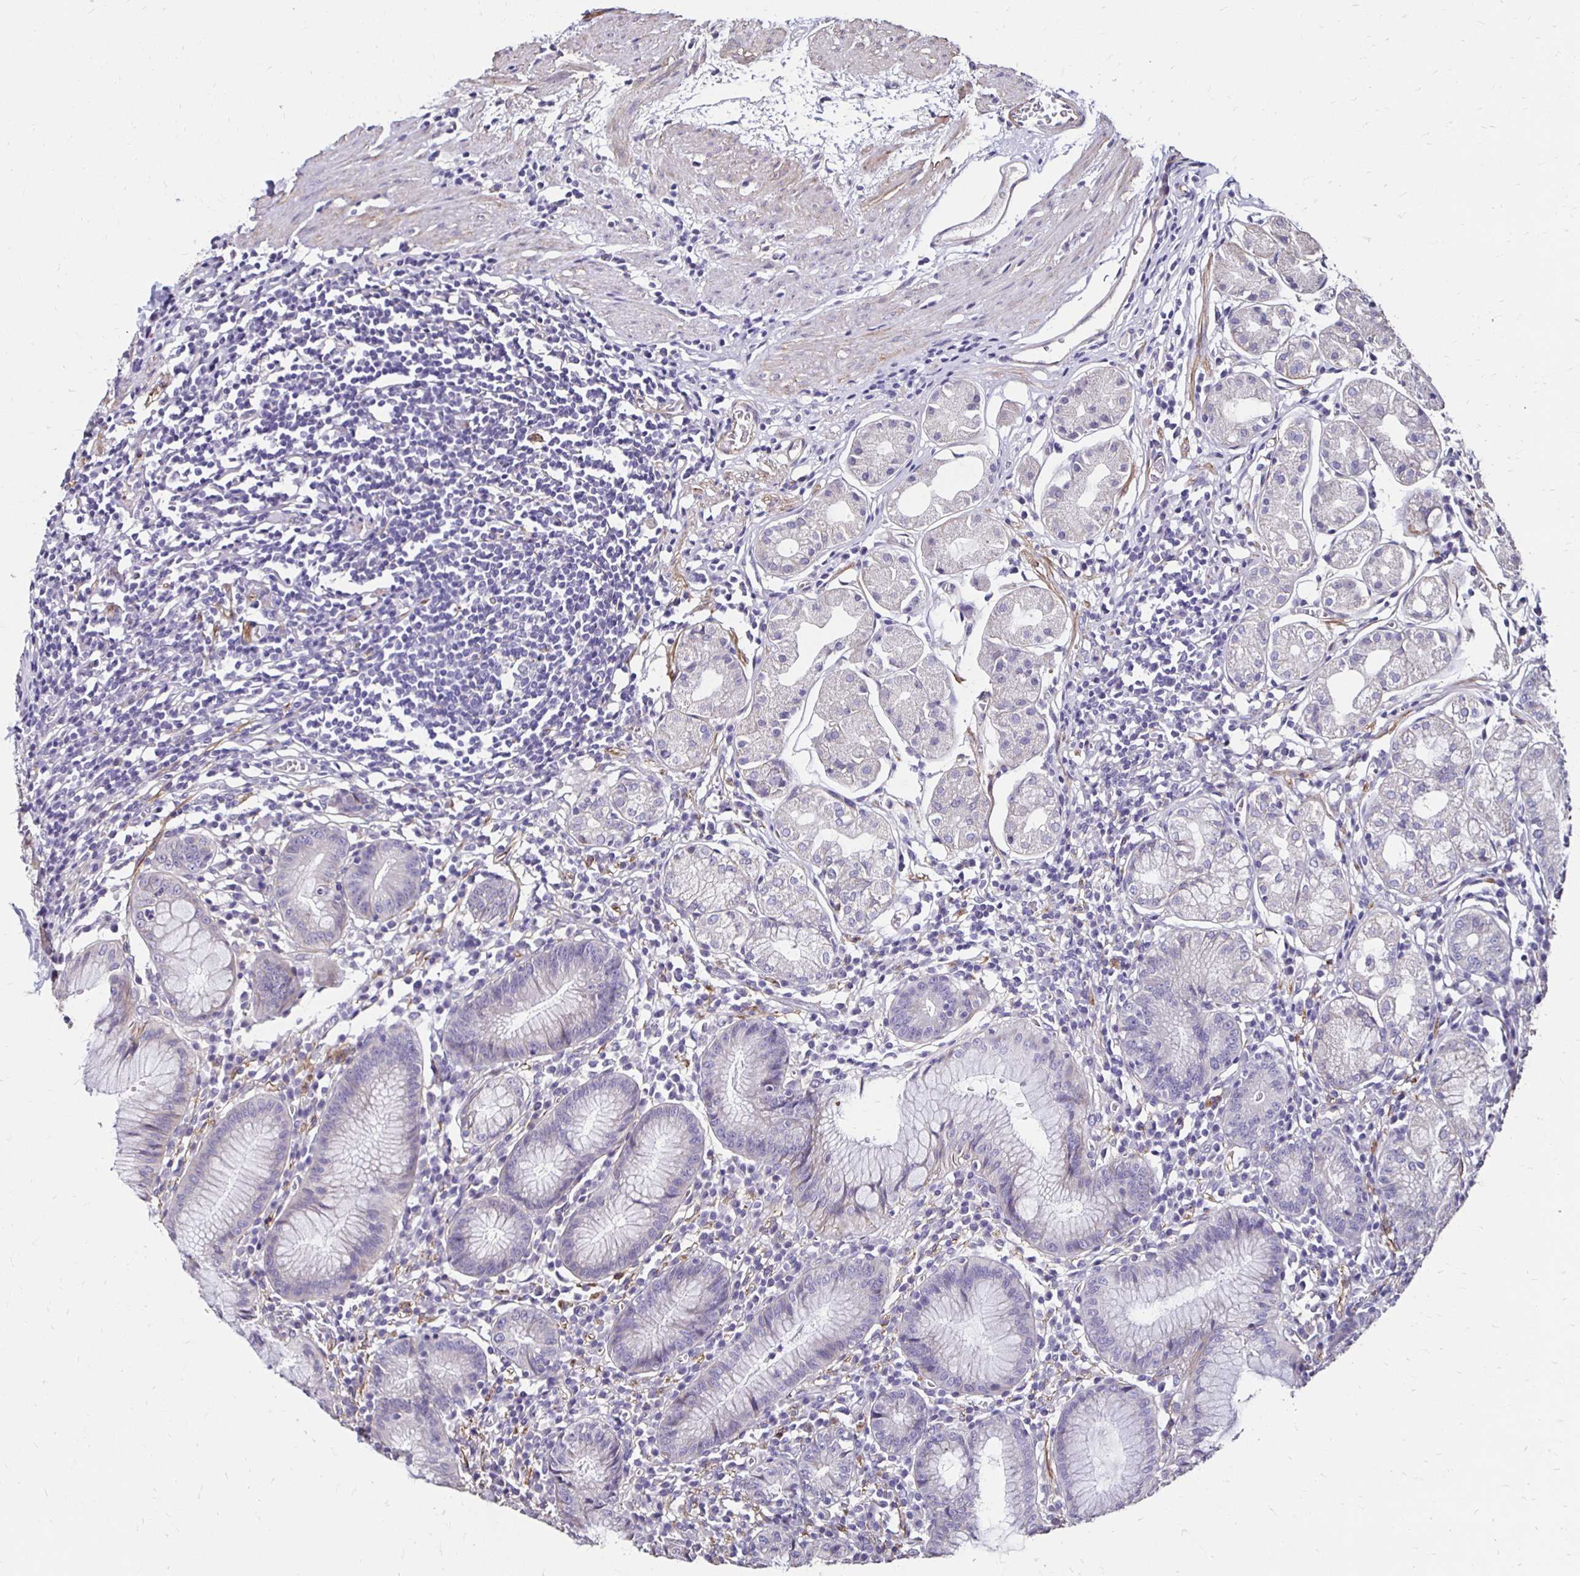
{"staining": {"intensity": "negative", "quantity": "none", "location": "none"}, "tissue": "stomach", "cell_type": "Glandular cells", "image_type": "normal", "snomed": [{"axis": "morphology", "description": "Normal tissue, NOS"}, {"axis": "topography", "description": "Stomach"}], "caption": "This is an IHC histopathology image of benign stomach. There is no expression in glandular cells.", "gene": "ITGB1", "patient": {"sex": "male", "age": 55}}